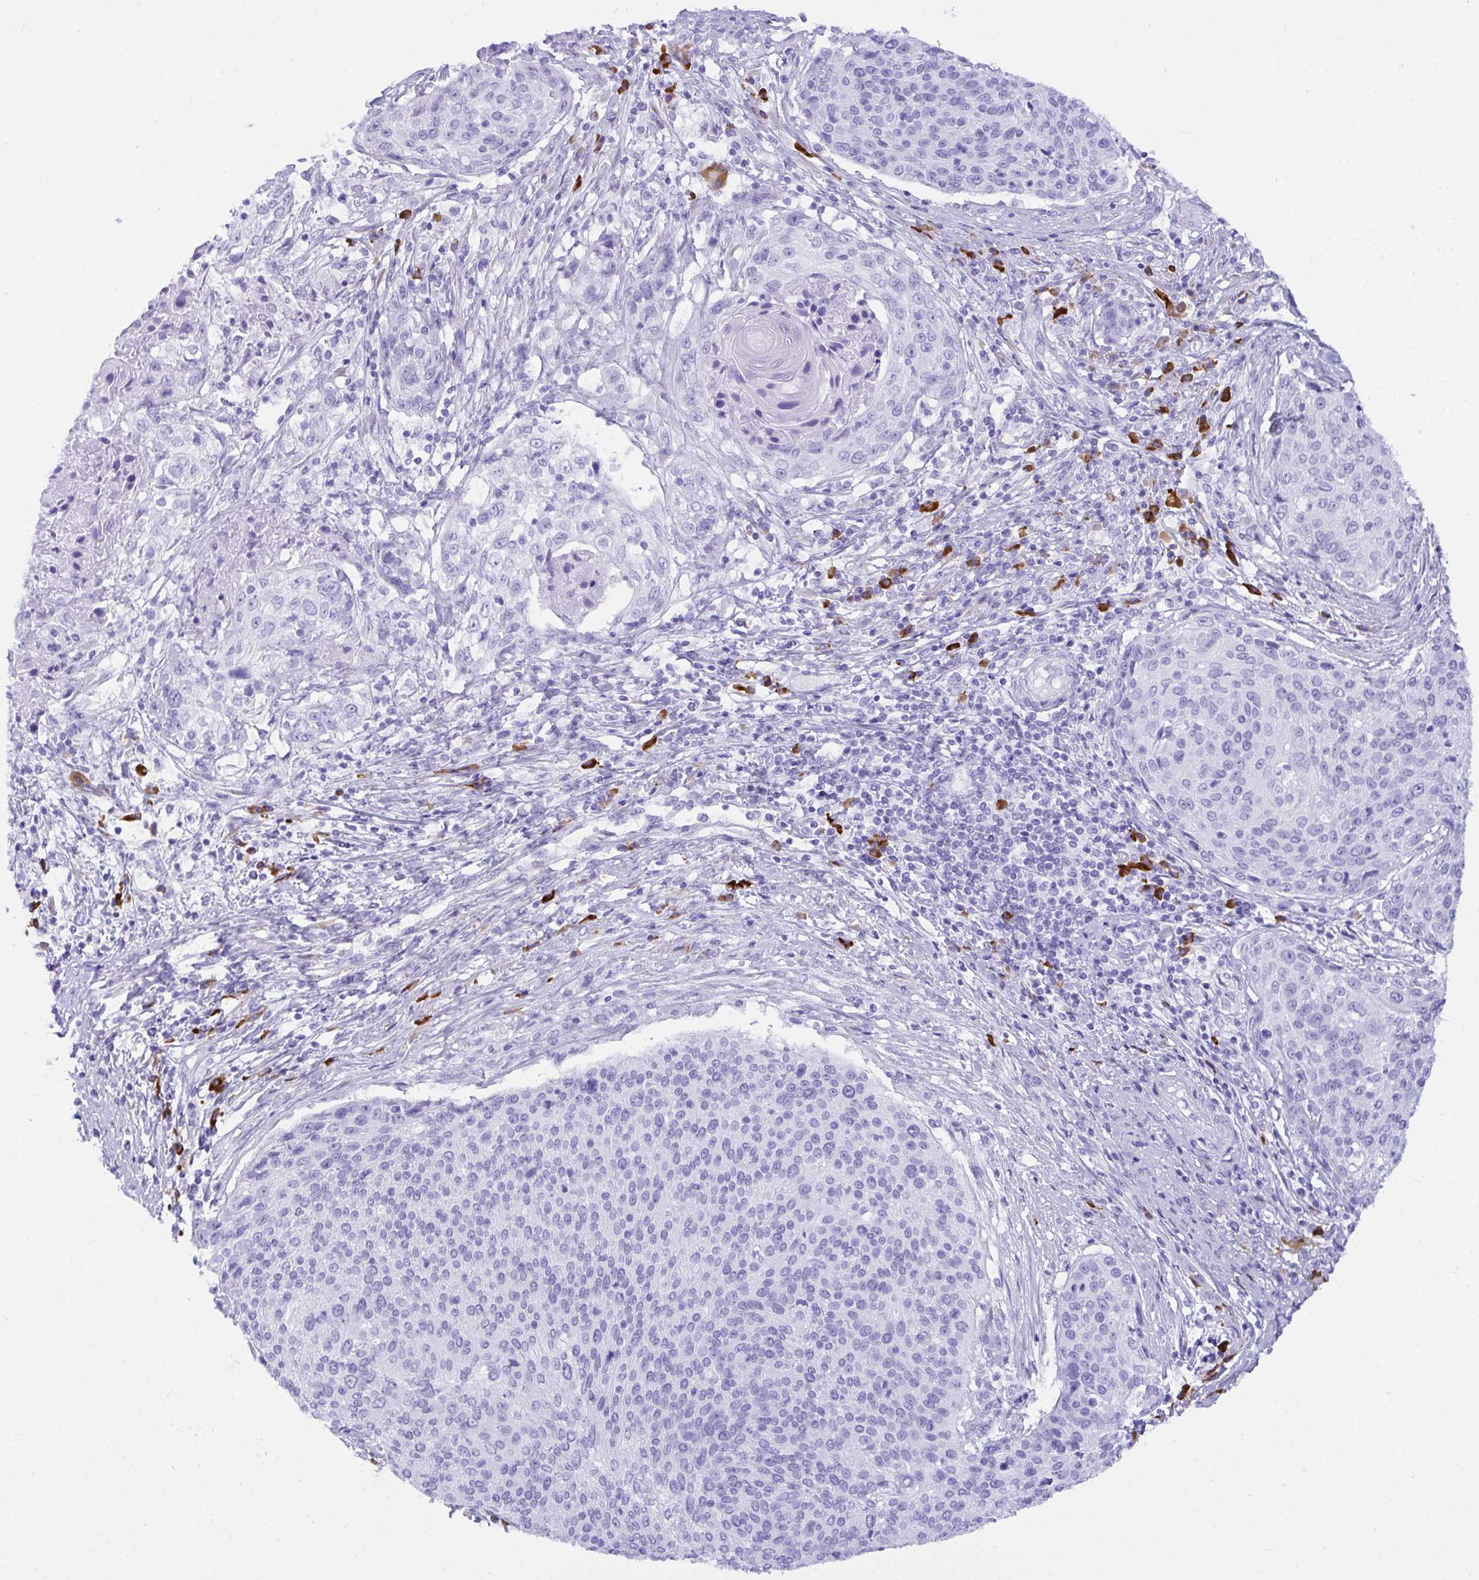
{"staining": {"intensity": "negative", "quantity": "none", "location": "none"}, "tissue": "cervical cancer", "cell_type": "Tumor cells", "image_type": "cancer", "snomed": [{"axis": "morphology", "description": "Squamous cell carcinoma, NOS"}, {"axis": "topography", "description": "Cervix"}], "caption": "Human squamous cell carcinoma (cervical) stained for a protein using immunohistochemistry reveals no staining in tumor cells.", "gene": "BEST4", "patient": {"sex": "female", "age": 31}}